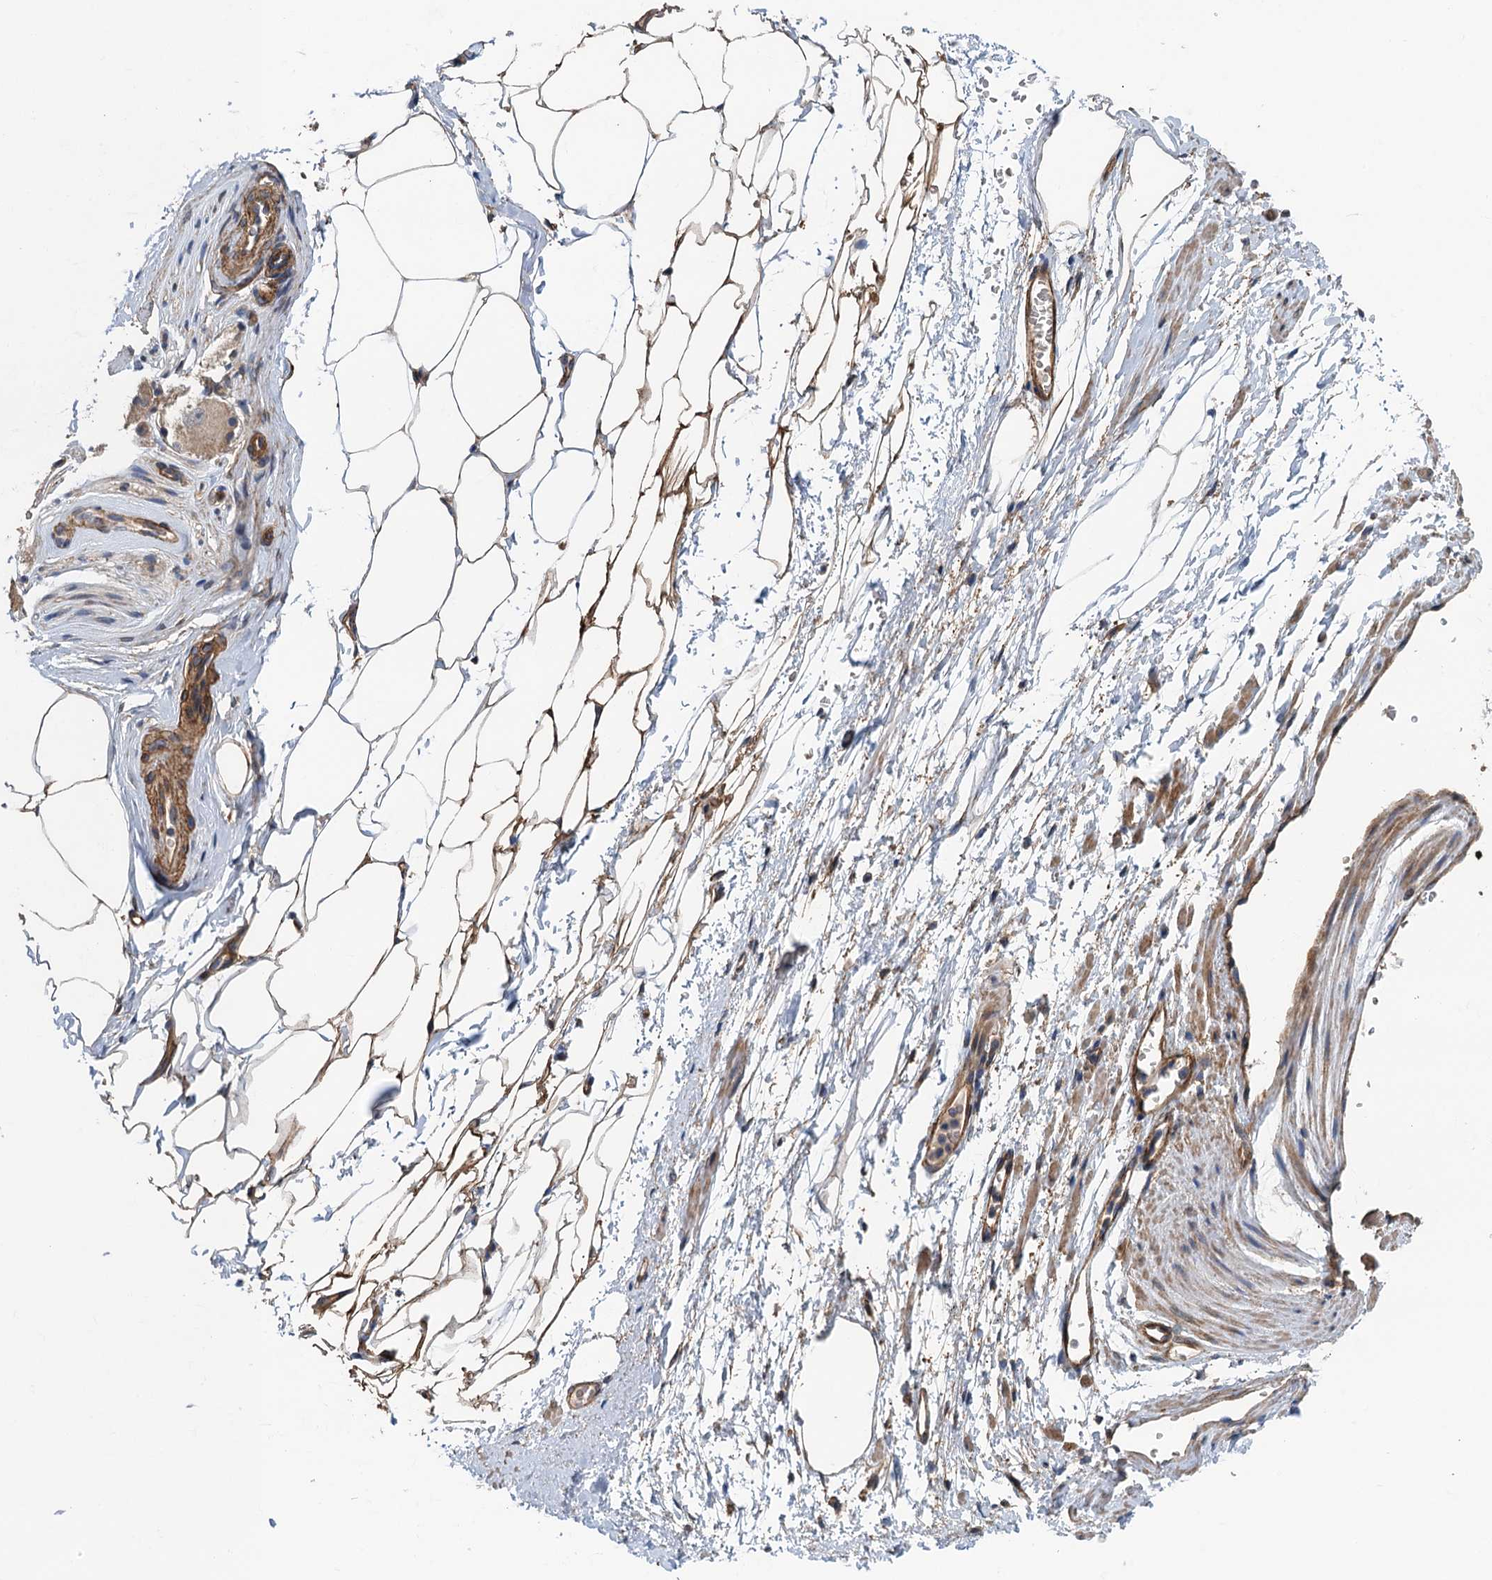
{"staining": {"intensity": "moderate", "quantity": "25%-75%", "location": "cytoplasmic/membranous"}, "tissue": "adipose tissue", "cell_type": "Adipocytes", "image_type": "normal", "snomed": [{"axis": "morphology", "description": "Normal tissue, NOS"}, {"axis": "morphology", "description": "Adenocarcinoma, Low grade"}, {"axis": "topography", "description": "Prostate"}, {"axis": "topography", "description": "Peripheral nerve tissue"}], "caption": "The image displays a brown stain indicating the presence of a protein in the cytoplasmic/membranous of adipocytes in adipose tissue.", "gene": "RSAD2", "patient": {"sex": "male", "age": 63}}